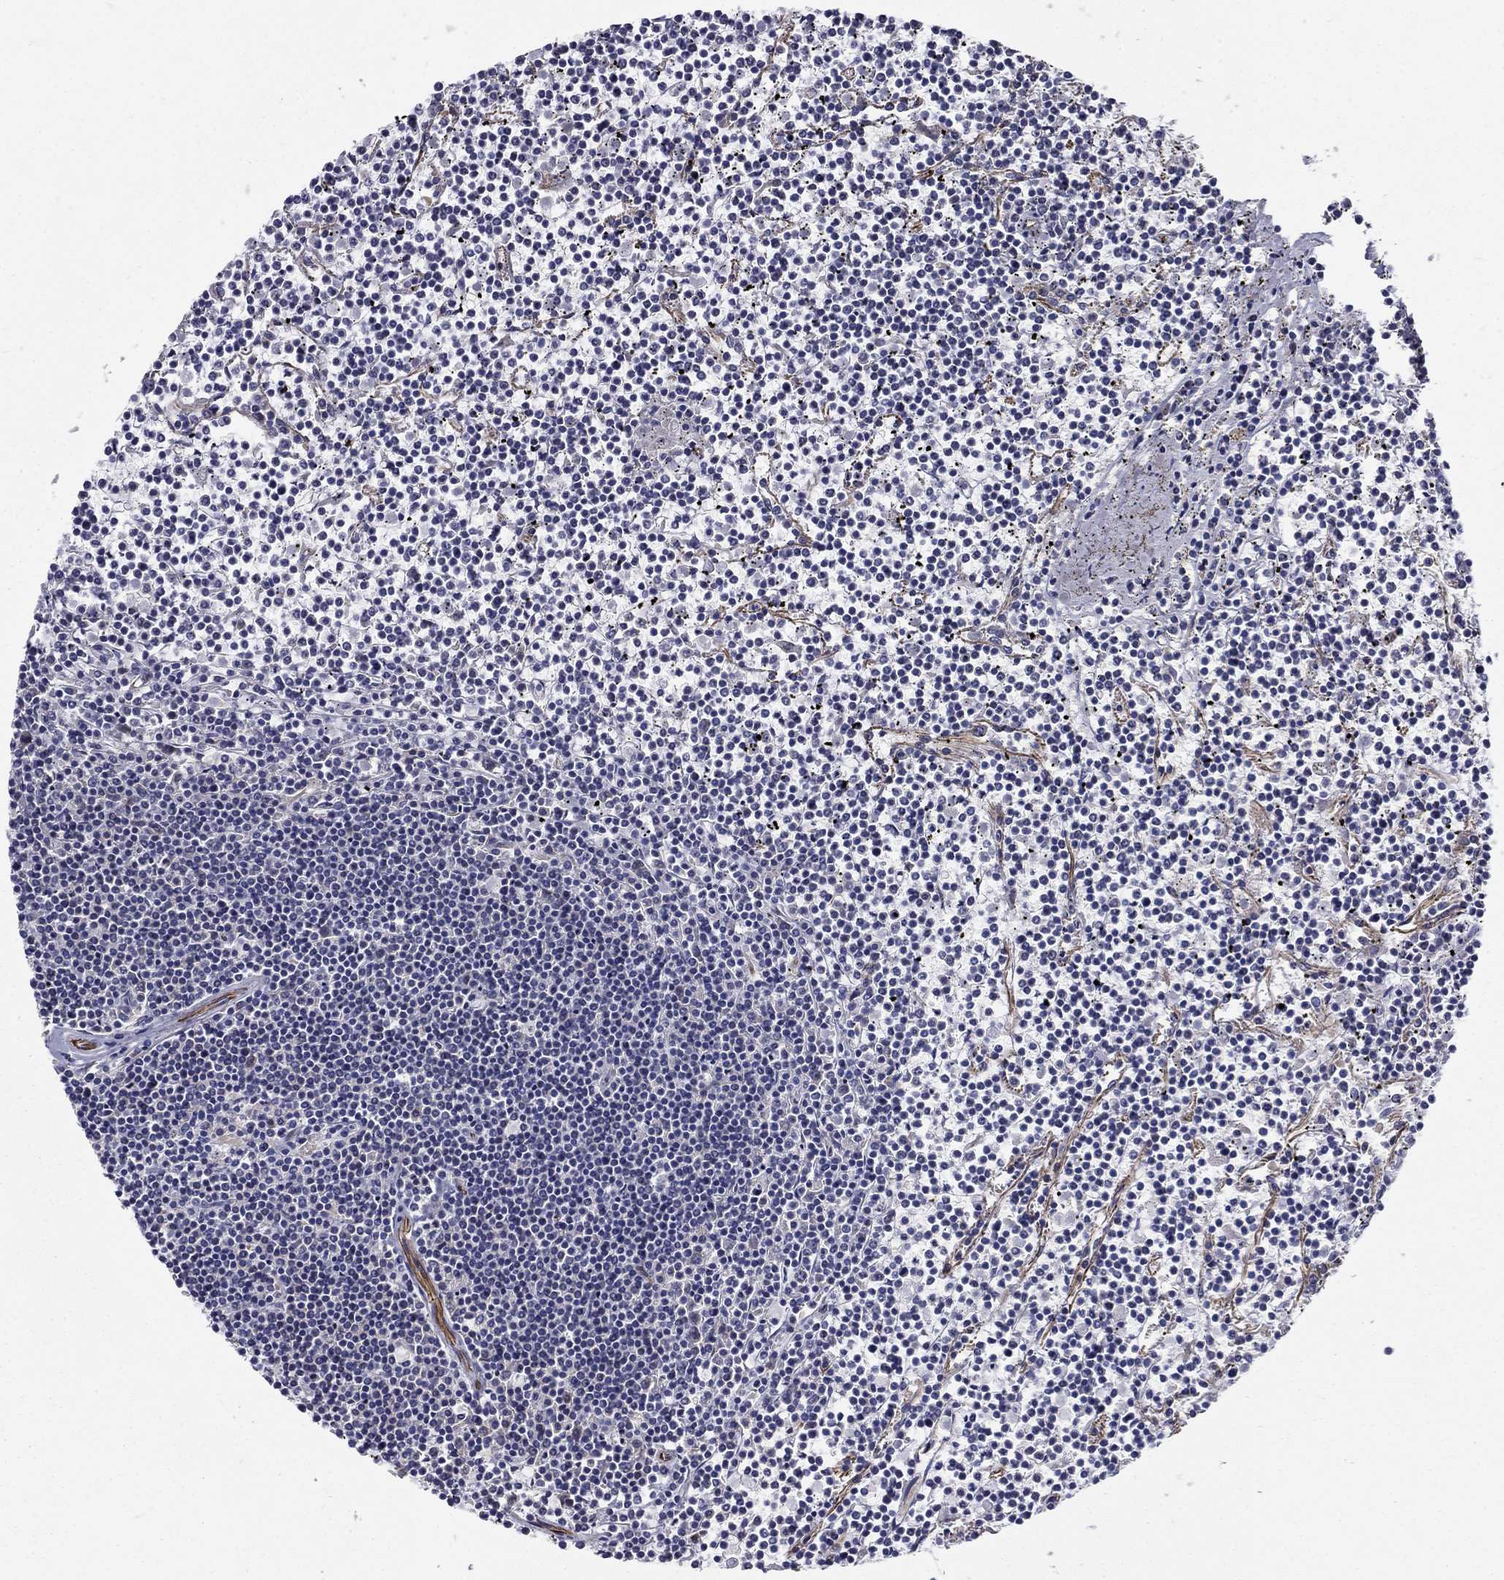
{"staining": {"intensity": "negative", "quantity": "none", "location": "none"}, "tissue": "lymphoma", "cell_type": "Tumor cells", "image_type": "cancer", "snomed": [{"axis": "morphology", "description": "Malignant lymphoma, non-Hodgkin's type, Low grade"}, {"axis": "topography", "description": "Spleen"}], "caption": "Immunohistochemical staining of human low-grade malignant lymphoma, non-Hodgkin's type reveals no significant expression in tumor cells. (Brightfield microscopy of DAB immunohistochemistry (IHC) at high magnification).", "gene": "LACTB2", "patient": {"sex": "female", "age": 19}}